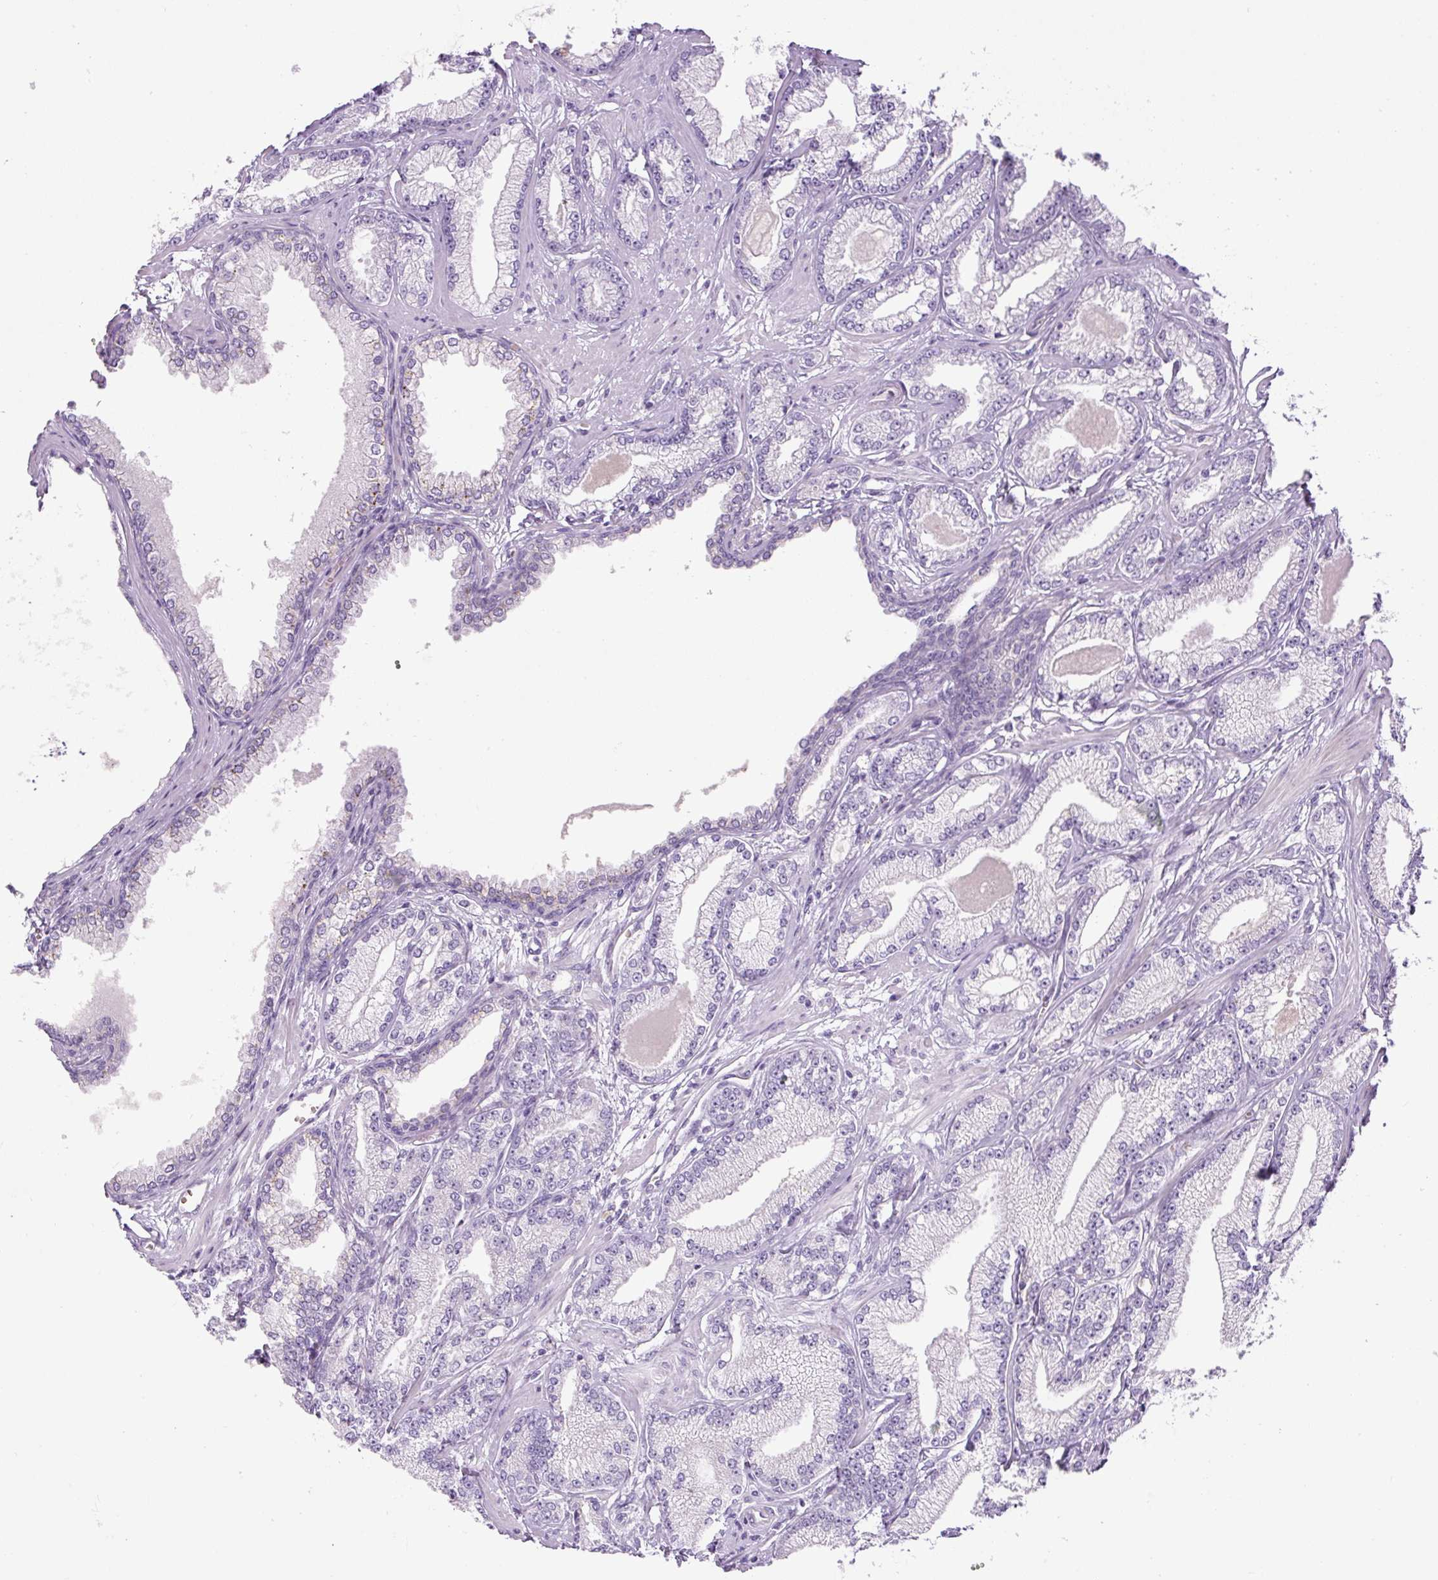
{"staining": {"intensity": "negative", "quantity": "none", "location": "none"}, "tissue": "prostate cancer", "cell_type": "Tumor cells", "image_type": "cancer", "snomed": [{"axis": "morphology", "description": "Adenocarcinoma, Low grade"}, {"axis": "topography", "description": "Prostate"}], "caption": "Adenocarcinoma (low-grade) (prostate) was stained to show a protein in brown. There is no significant positivity in tumor cells.", "gene": "FGFBP3", "patient": {"sex": "male", "age": 64}}